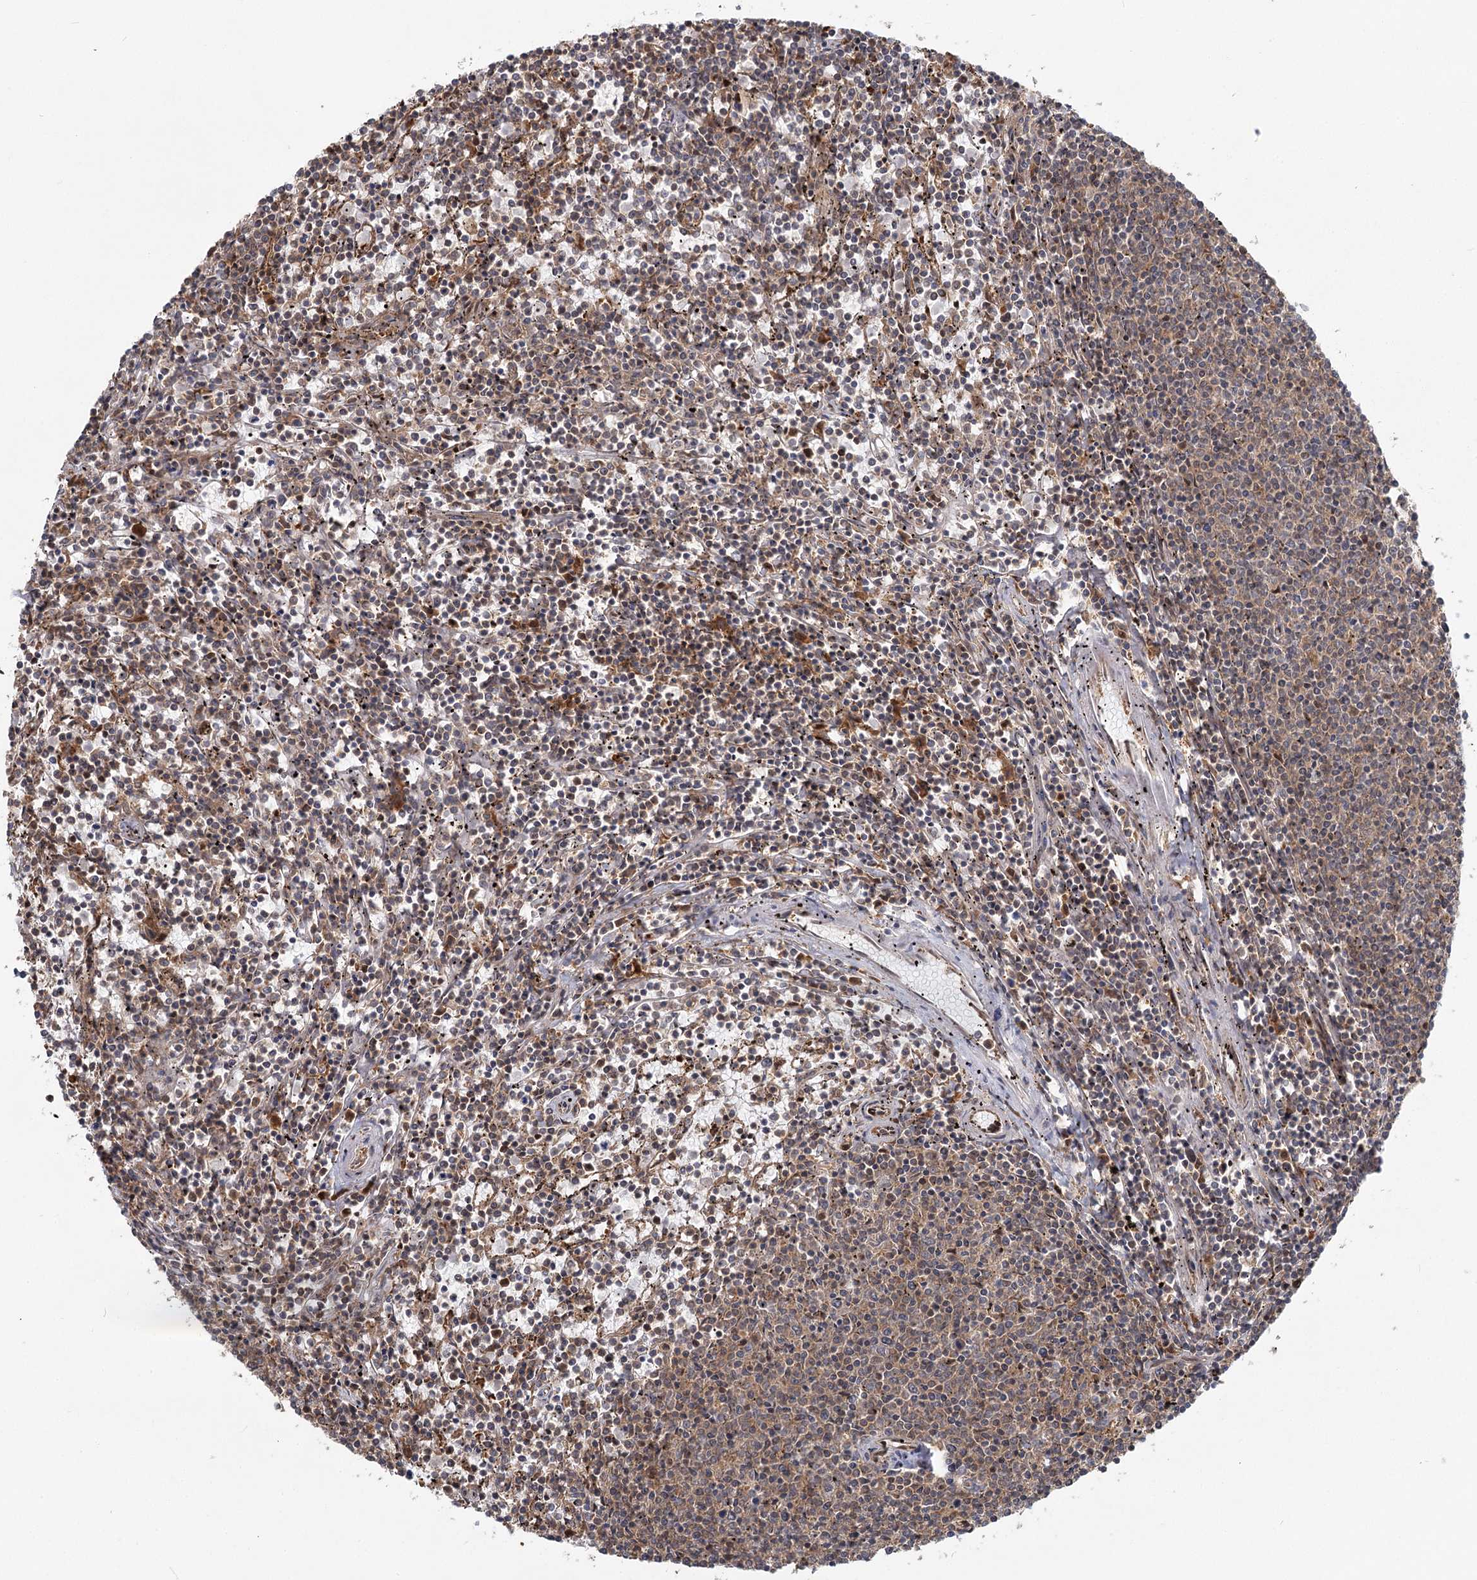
{"staining": {"intensity": "weak", "quantity": "25%-75%", "location": "cytoplasmic/membranous"}, "tissue": "lymphoma", "cell_type": "Tumor cells", "image_type": "cancer", "snomed": [{"axis": "morphology", "description": "Malignant lymphoma, non-Hodgkin's type, Low grade"}, {"axis": "topography", "description": "Spleen"}], "caption": "Immunohistochemistry (IHC) (DAB (3,3'-diaminobenzidine)) staining of human malignant lymphoma, non-Hodgkin's type (low-grade) shows weak cytoplasmic/membranous protein expression in approximately 25%-75% of tumor cells.", "gene": "THNSL1", "patient": {"sex": "female", "age": 50}}